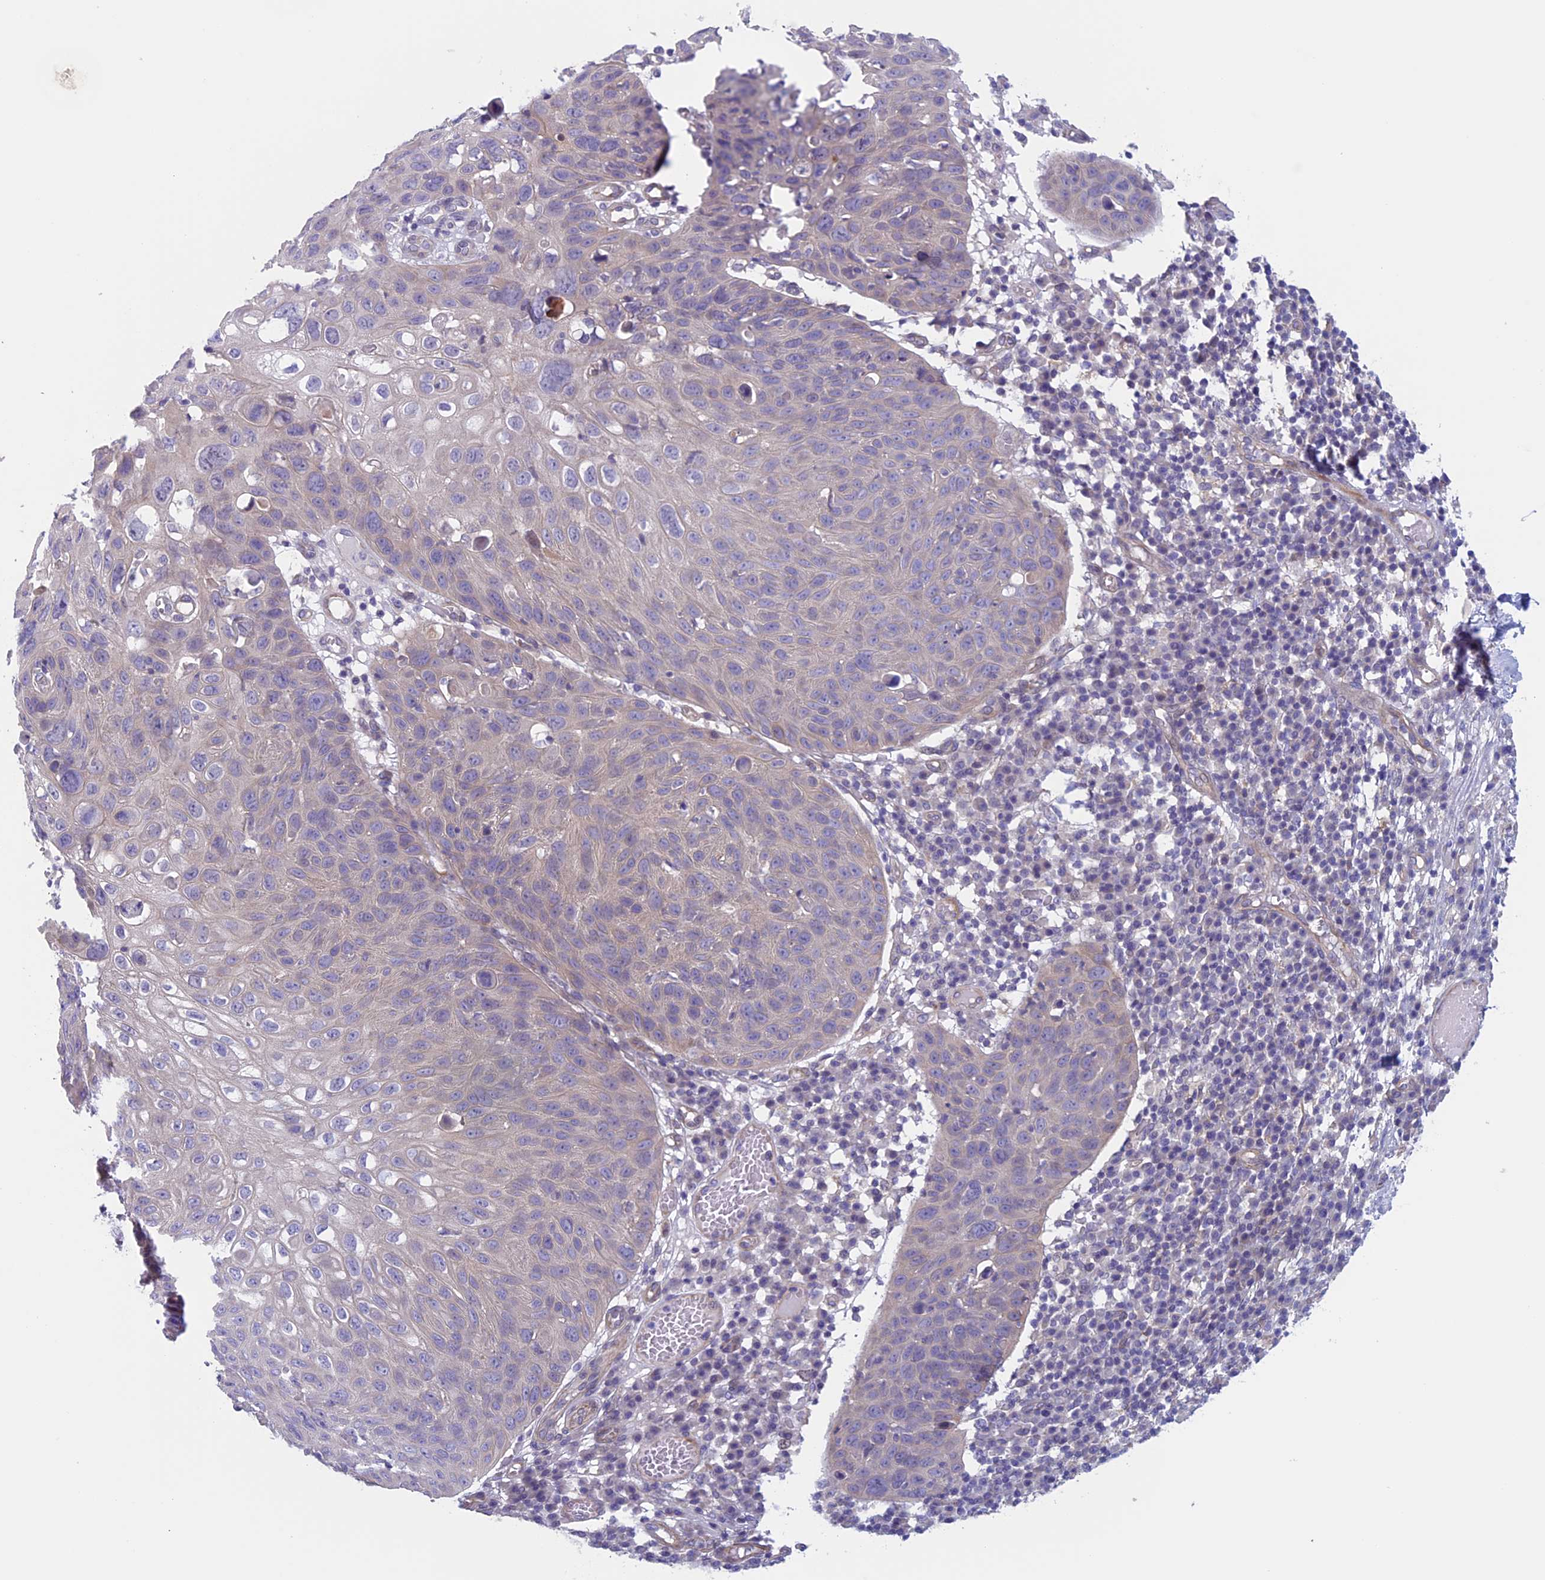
{"staining": {"intensity": "negative", "quantity": "none", "location": "none"}, "tissue": "skin cancer", "cell_type": "Tumor cells", "image_type": "cancer", "snomed": [{"axis": "morphology", "description": "Squamous cell carcinoma, NOS"}, {"axis": "topography", "description": "Skin"}], "caption": "Squamous cell carcinoma (skin) stained for a protein using IHC exhibits no positivity tumor cells.", "gene": "CNOT6L", "patient": {"sex": "female", "age": 90}}